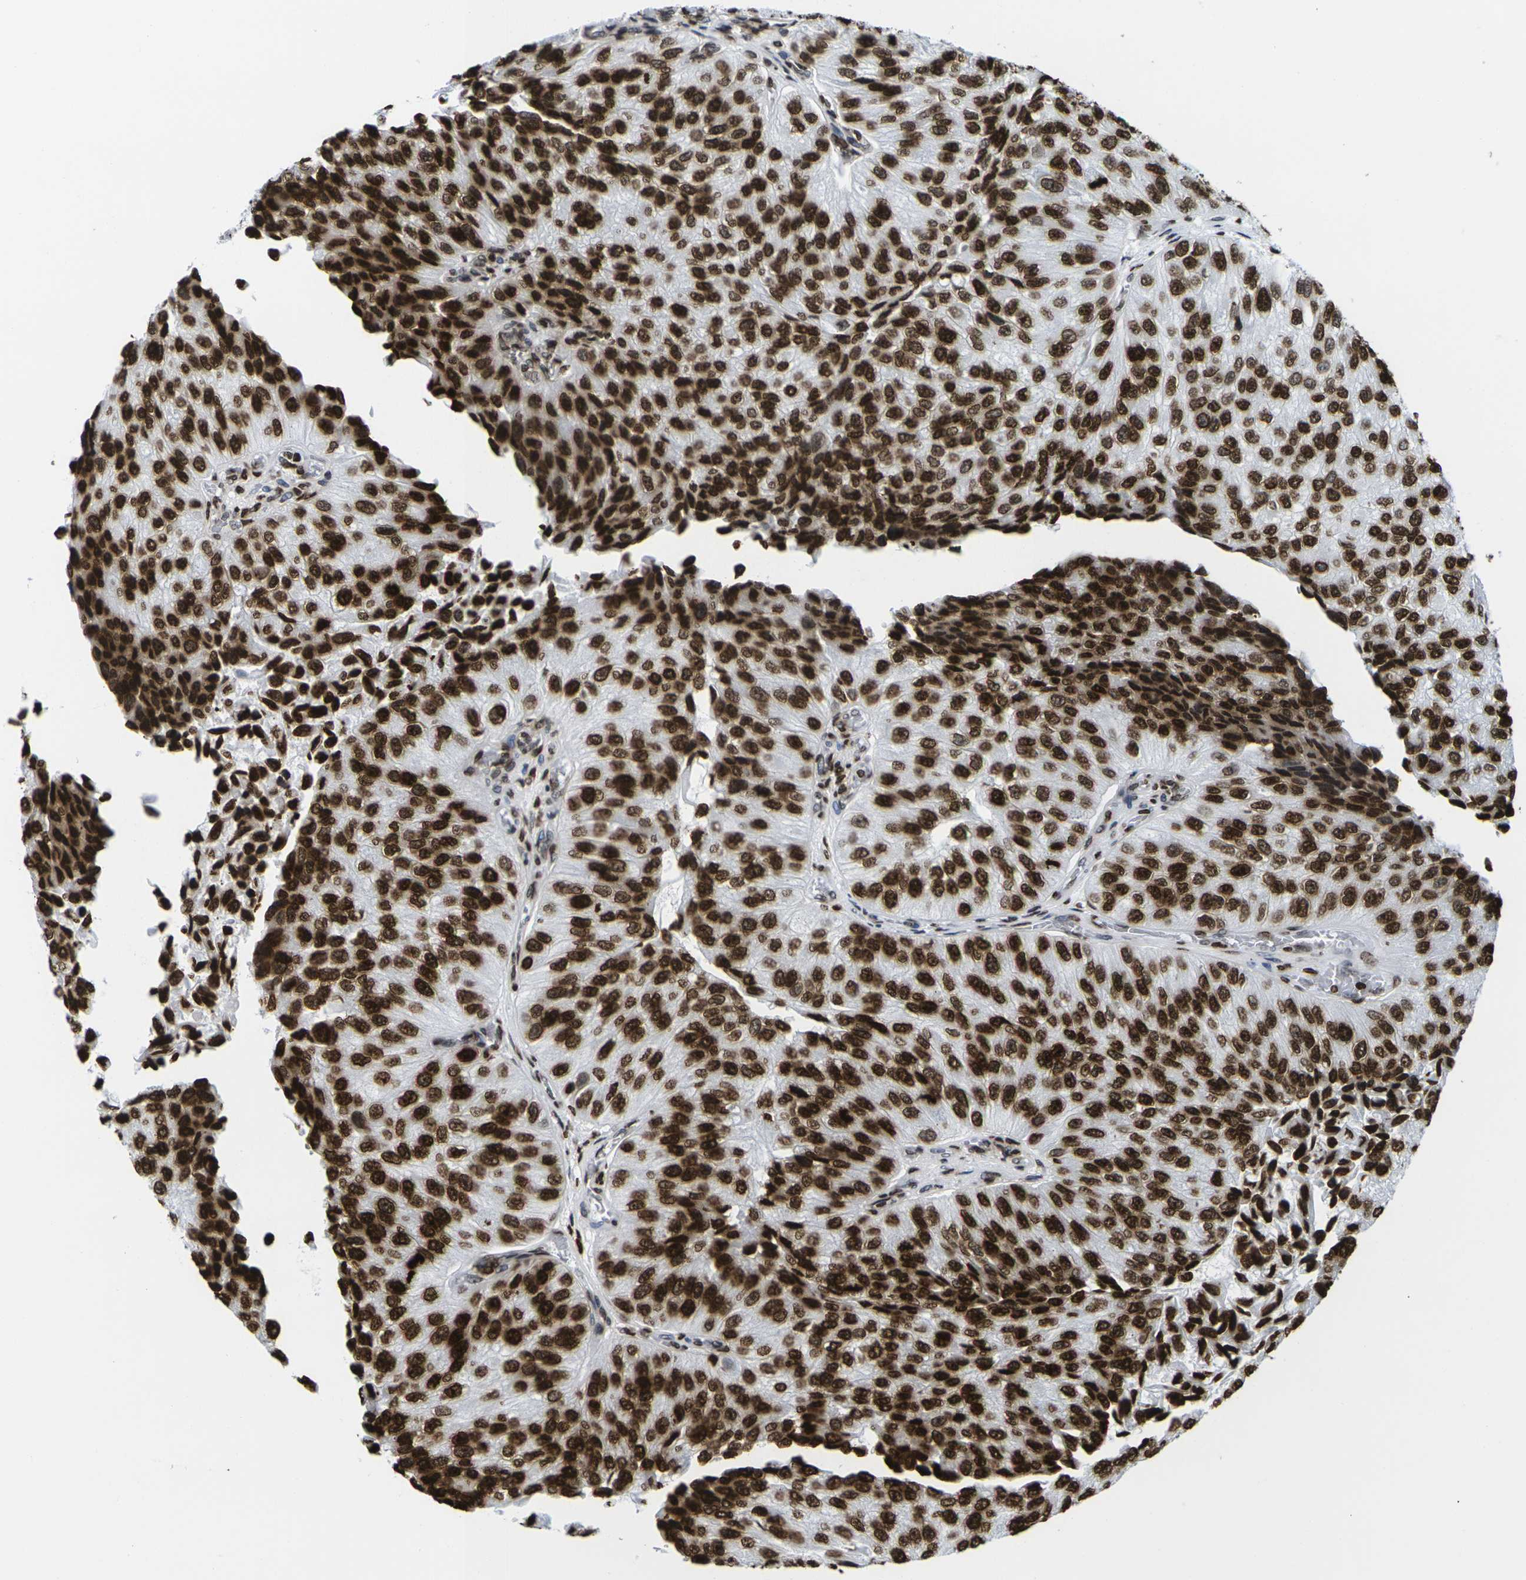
{"staining": {"intensity": "strong", "quantity": ">75%", "location": "cytoplasmic/membranous,nuclear"}, "tissue": "urothelial cancer", "cell_type": "Tumor cells", "image_type": "cancer", "snomed": [{"axis": "morphology", "description": "Urothelial carcinoma, High grade"}, {"axis": "topography", "description": "Kidney"}, {"axis": "topography", "description": "Urinary bladder"}], "caption": "Immunohistochemical staining of urothelial cancer demonstrates high levels of strong cytoplasmic/membranous and nuclear expression in about >75% of tumor cells.", "gene": "H2AC21", "patient": {"sex": "male", "age": 77}}